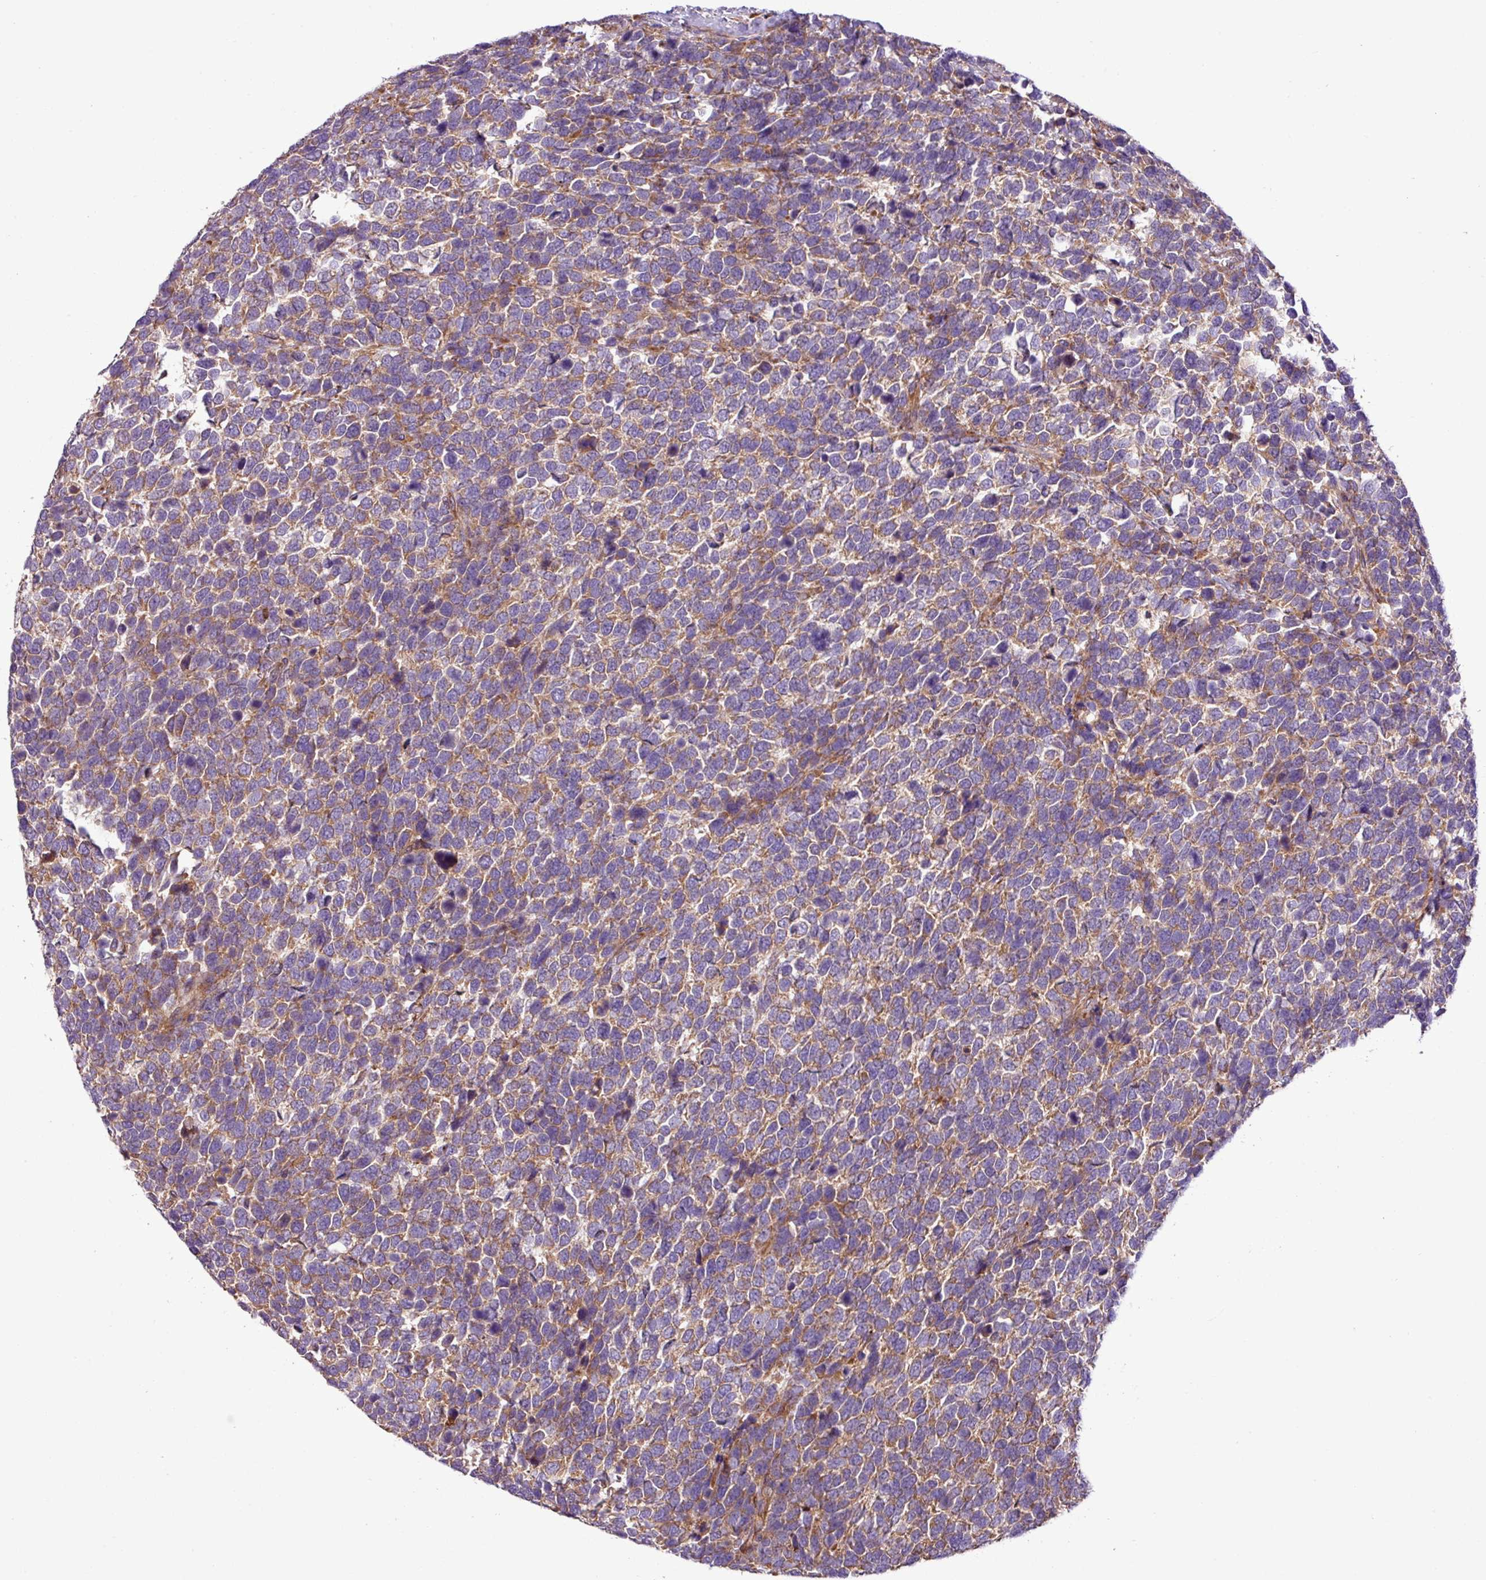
{"staining": {"intensity": "moderate", "quantity": "25%-75%", "location": "cytoplasmic/membranous"}, "tissue": "urothelial cancer", "cell_type": "Tumor cells", "image_type": "cancer", "snomed": [{"axis": "morphology", "description": "Urothelial carcinoma, High grade"}, {"axis": "topography", "description": "Urinary bladder"}], "caption": "A photomicrograph of urothelial cancer stained for a protein reveals moderate cytoplasmic/membranous brown staining in tumor cells.", "gene": "RPL13", "patient": {"sex": "female", "age": 82}}